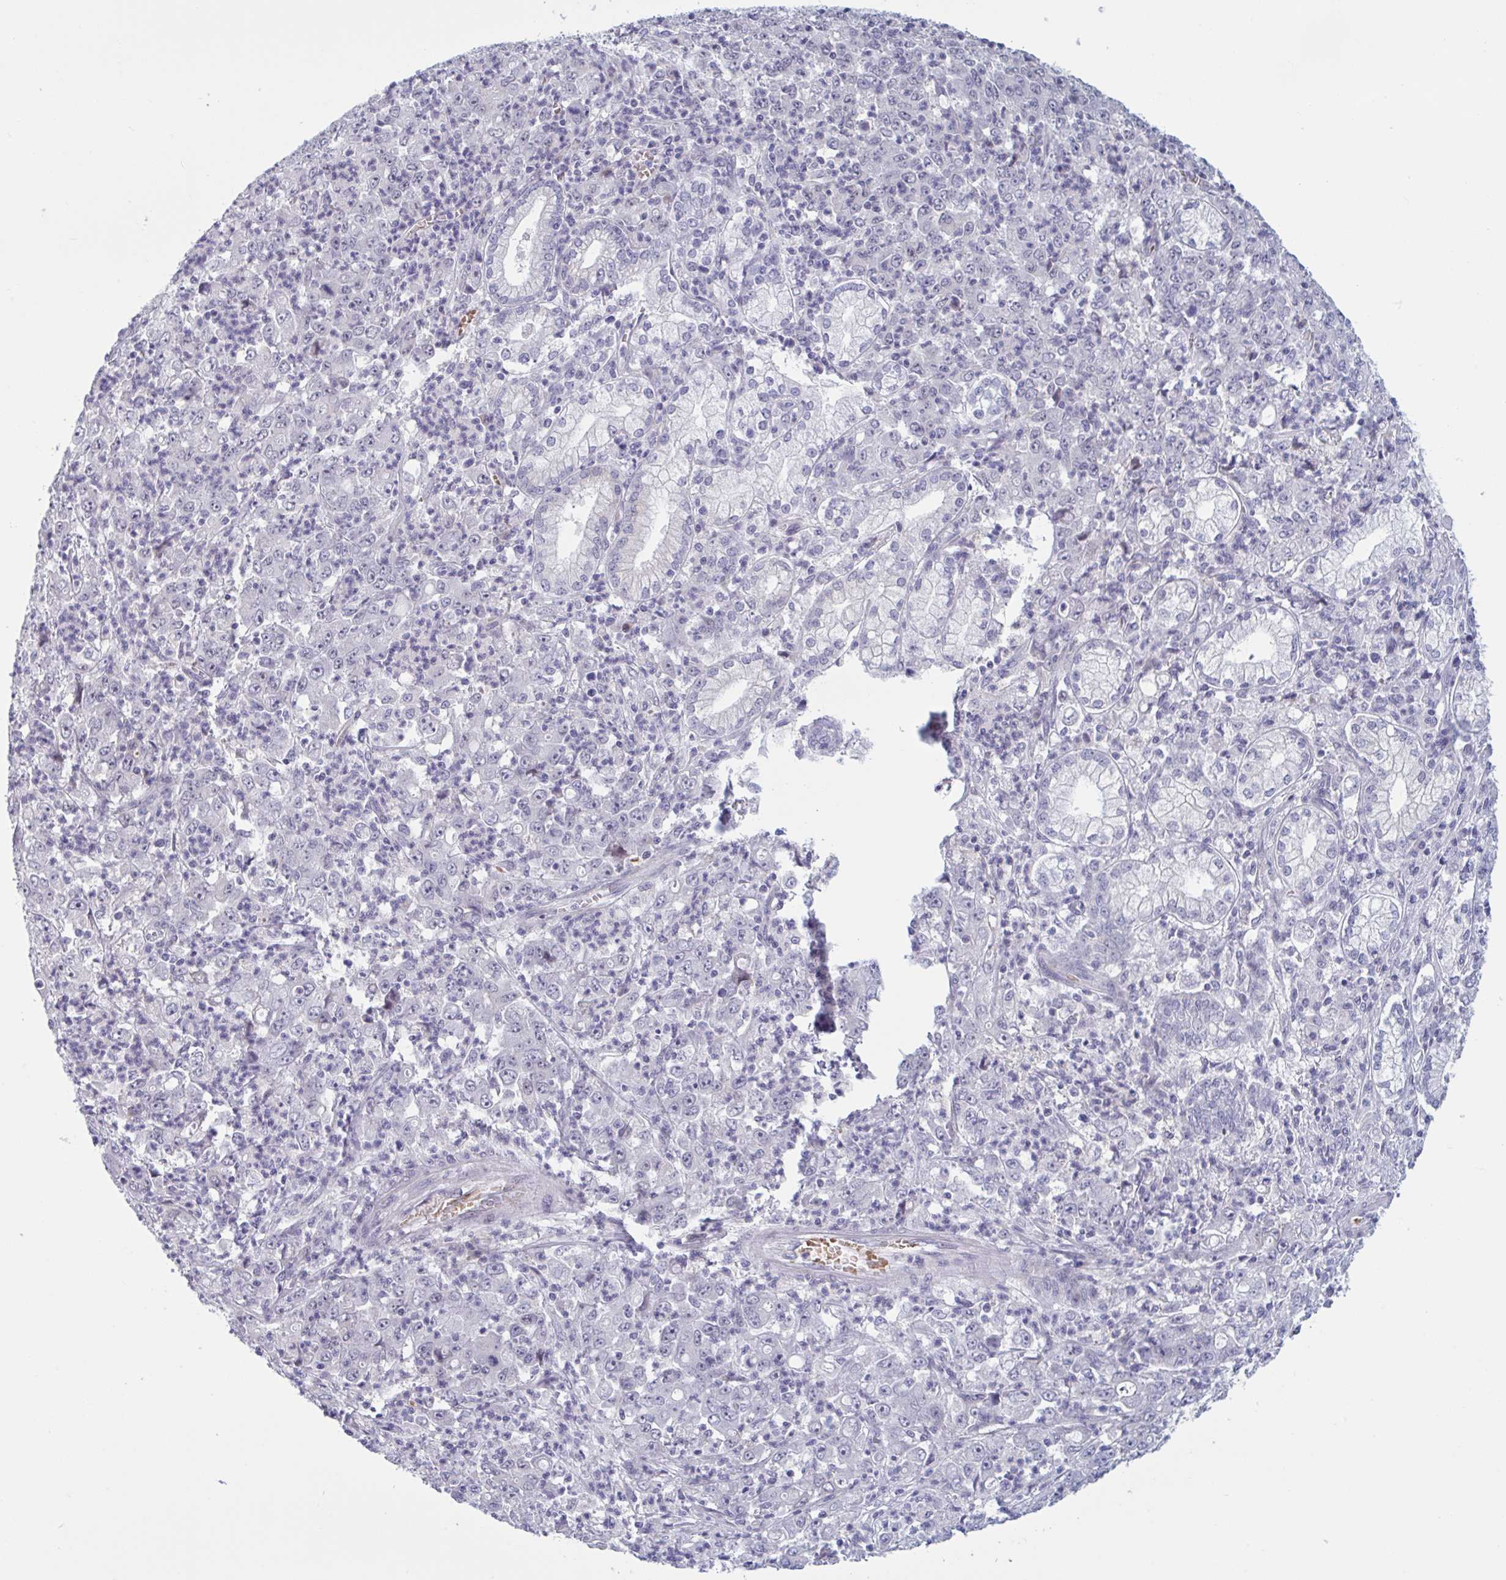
{"staining": {"intensity": "negative", "quantity": "none", "location": "none"}, "tissue": "stomach cancer", "cell_type": "Tumor cells", "image_type": "cancer", "snomed": [{"axis": "morphology", "description": "Adenocarcinoma, NOS"}, {"axis": "topography", "description": "Stomach, lower"}], "caption": "There is no significant expression in tumor cells of stomach adenocarcinoma. Brightfield microscopy of immunohistochemistry (IHC) stained with DAB (brown) and hematoxylin (blue), captured at high magnification.", "gene": "HSD11B2", "patient": {"sex": "female", "age": 71}}